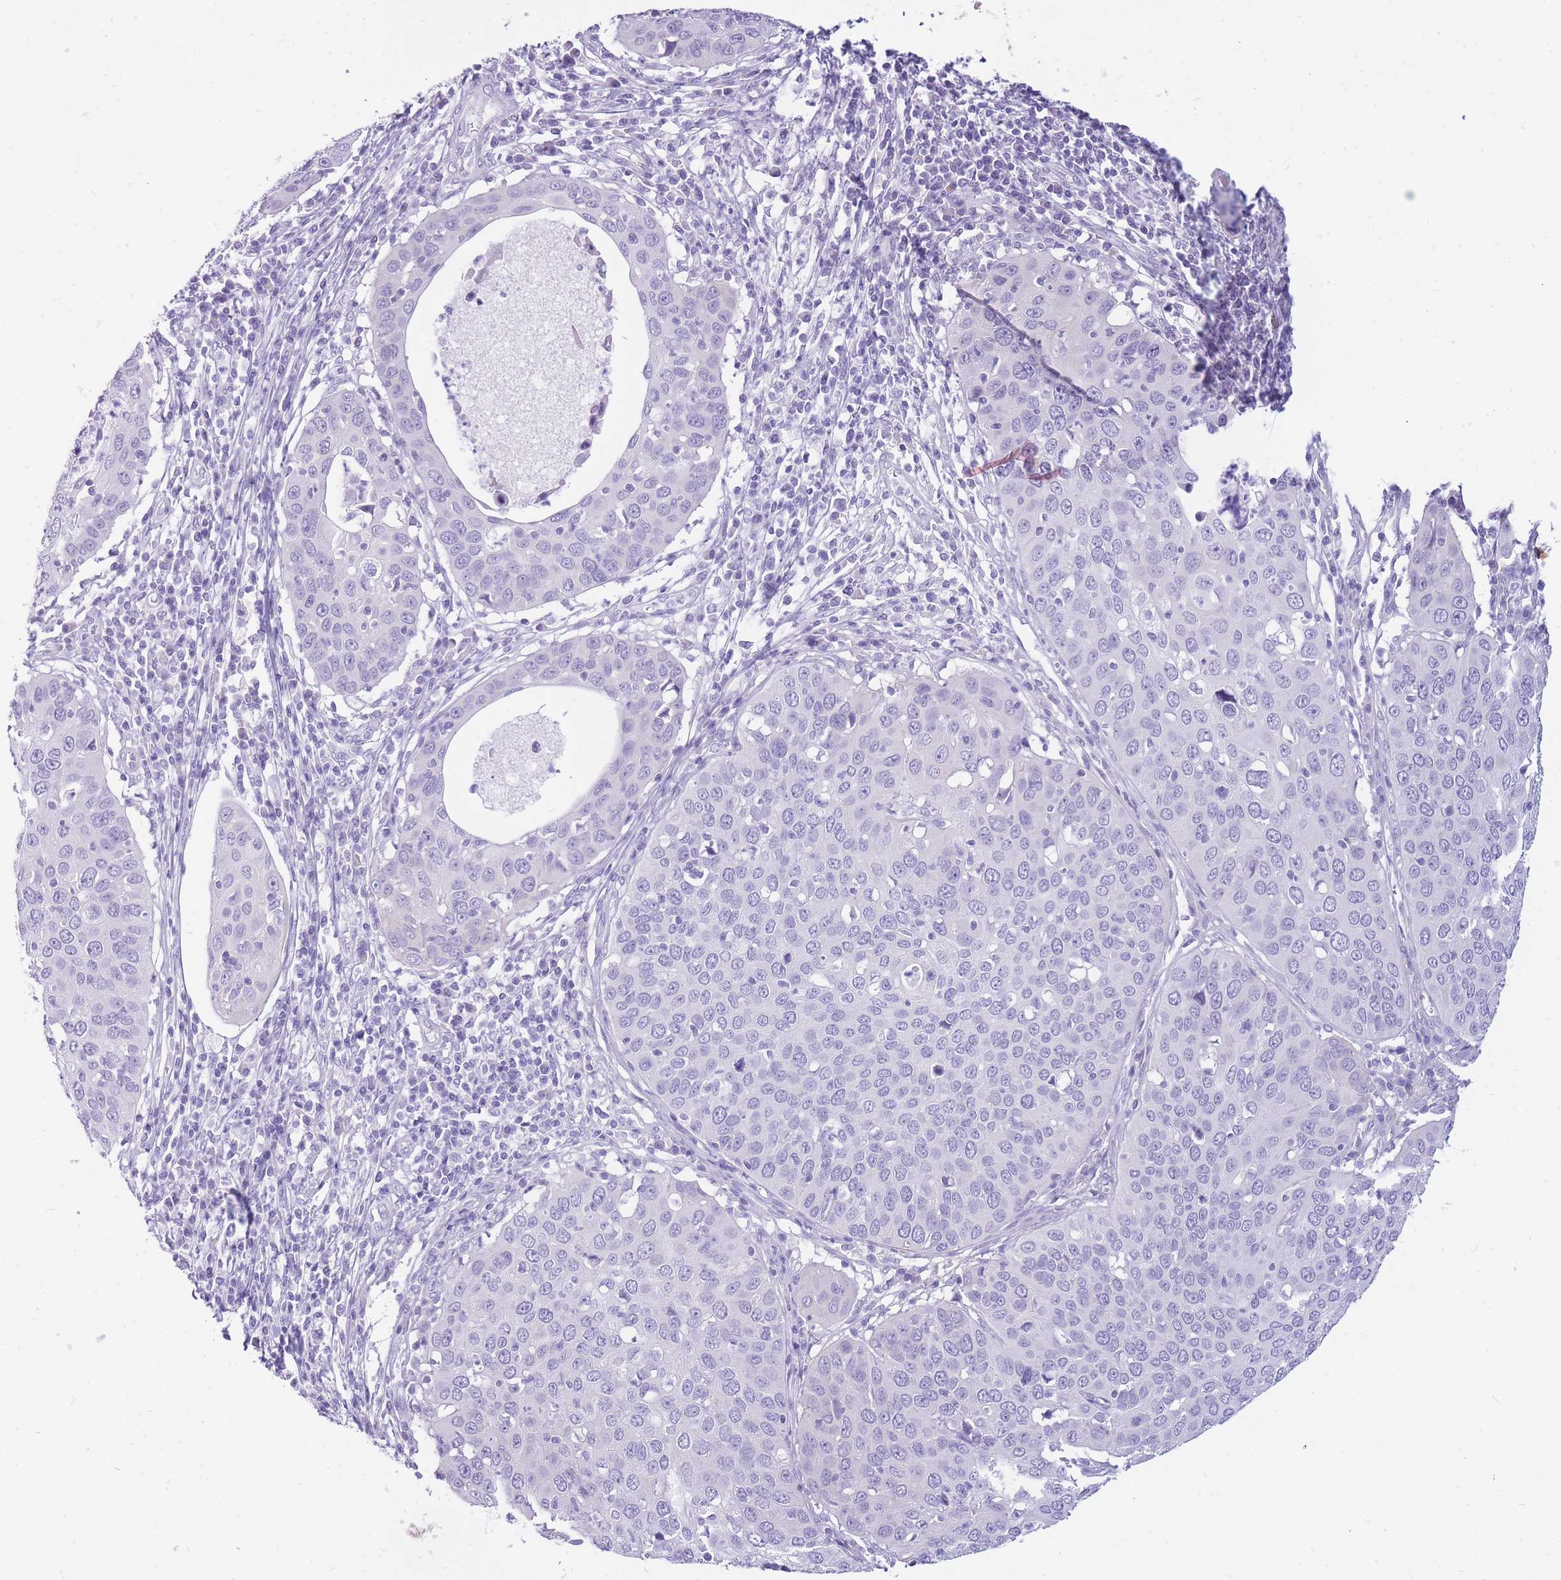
{"staining": {"intensity": "negative", "quantity": "none", "location": "none"}, "tissue": "cervical cancer", "cell_type": "Tumor cells", "image_type": "cancer", "snomed": [{"axis": "morphology", "description": "Squamous cell carcinoma, NOS"}, {"axis": "topography", "description": "Cervix"}], "caption": "Cervical cancer (squamous cell carcinoma) stained for a protein using IHC exhibits no expression tumor cells.", "gene": "CYP21A2", "patient": {"sex": "female", "age": 36}}